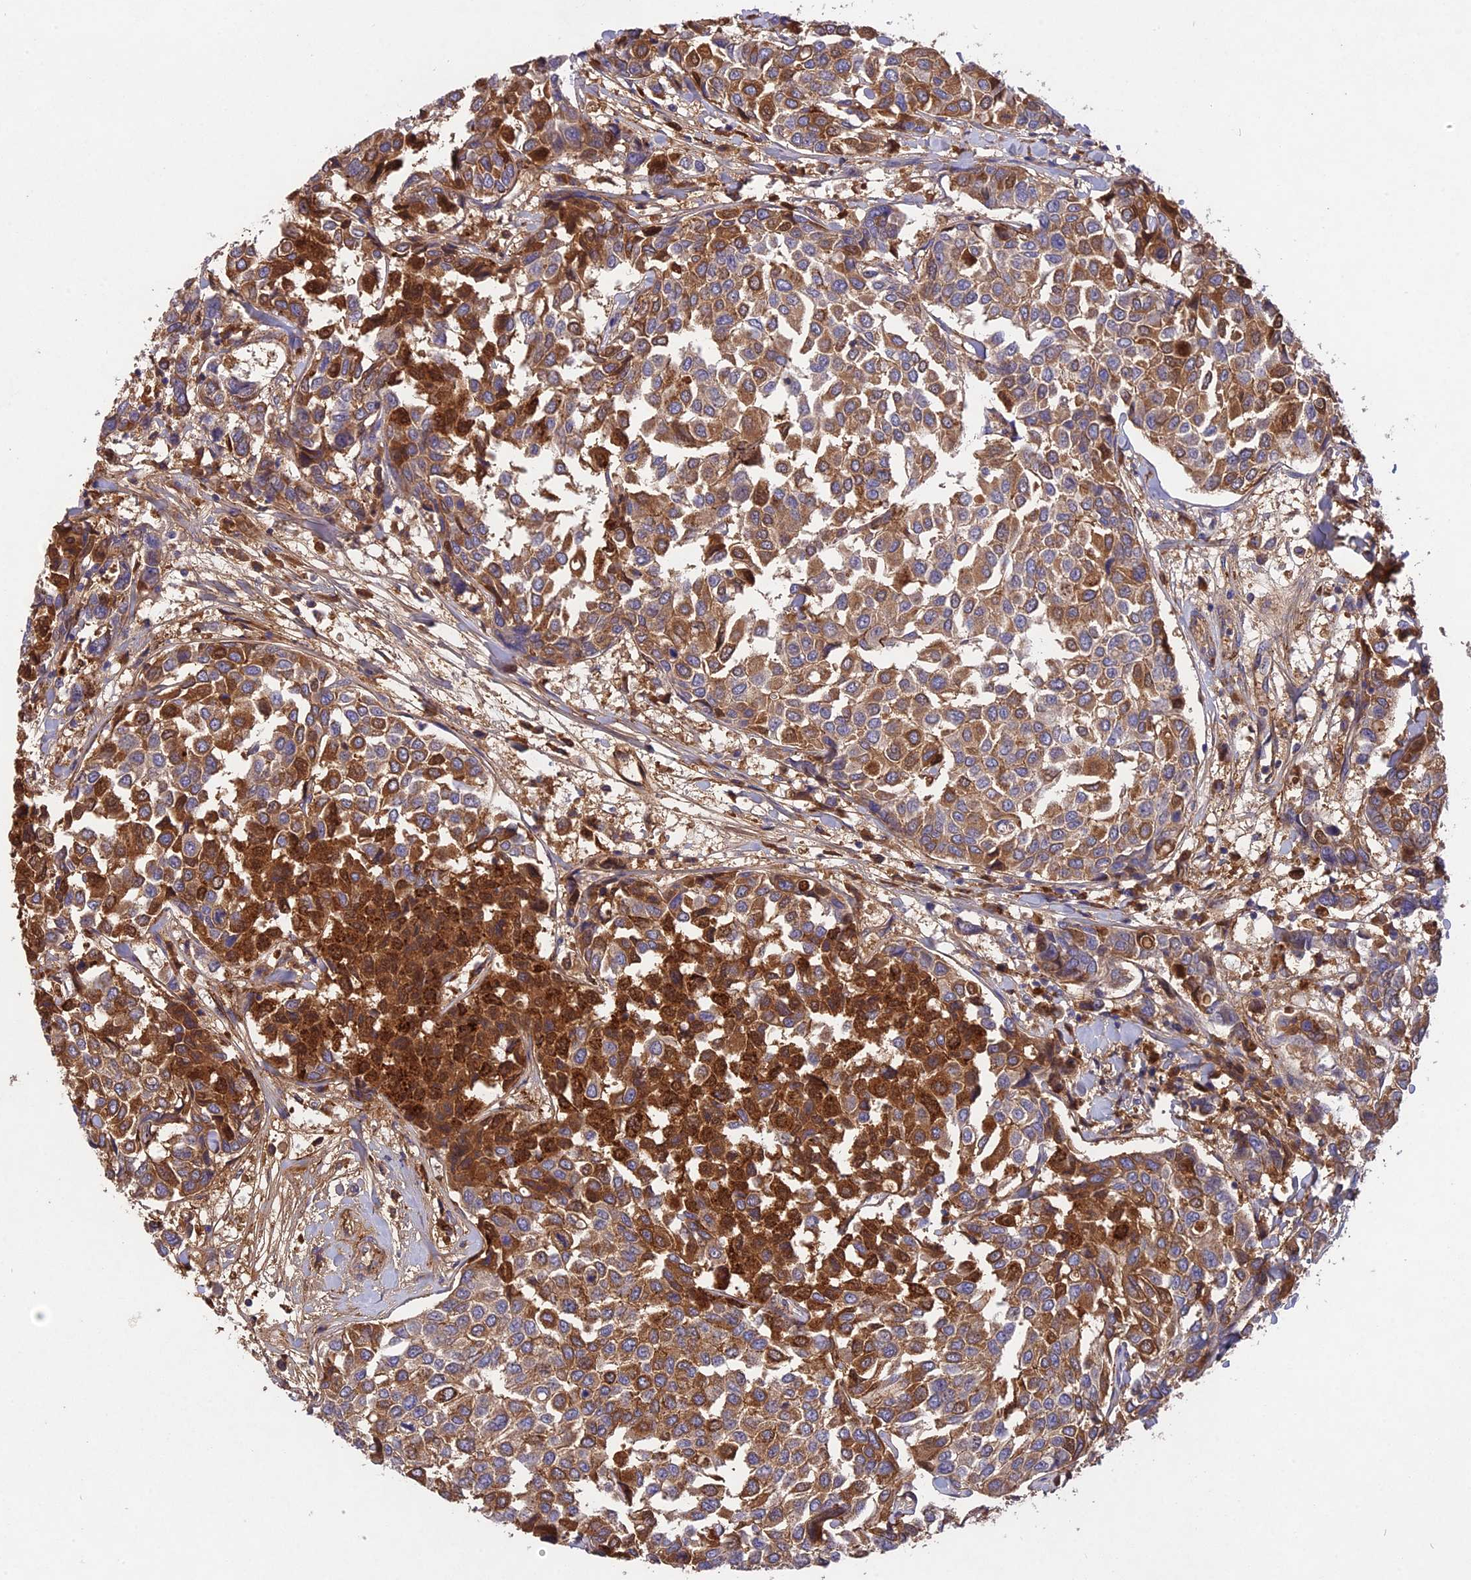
{"staining": {"intensity": "strong", "quantity": "25%-75%", "location": "cytoplasmic/membranous"}, "tissue": "breast cancer", "cell_type": "Tumor cells", "image_type": "cancer", "snomed": [{"axis": "morphology", "description": "Duct carcinoma"}, {"axis": "topography", "description": "Breast"}], "caption": "Breast cancer stained with immunohistochemistry reveals strong cytoplasmic/membranous expression in about 25%-75% of tumor cells.", "gene": "ADO", "patient": {"sex": "female", "age": 55}}